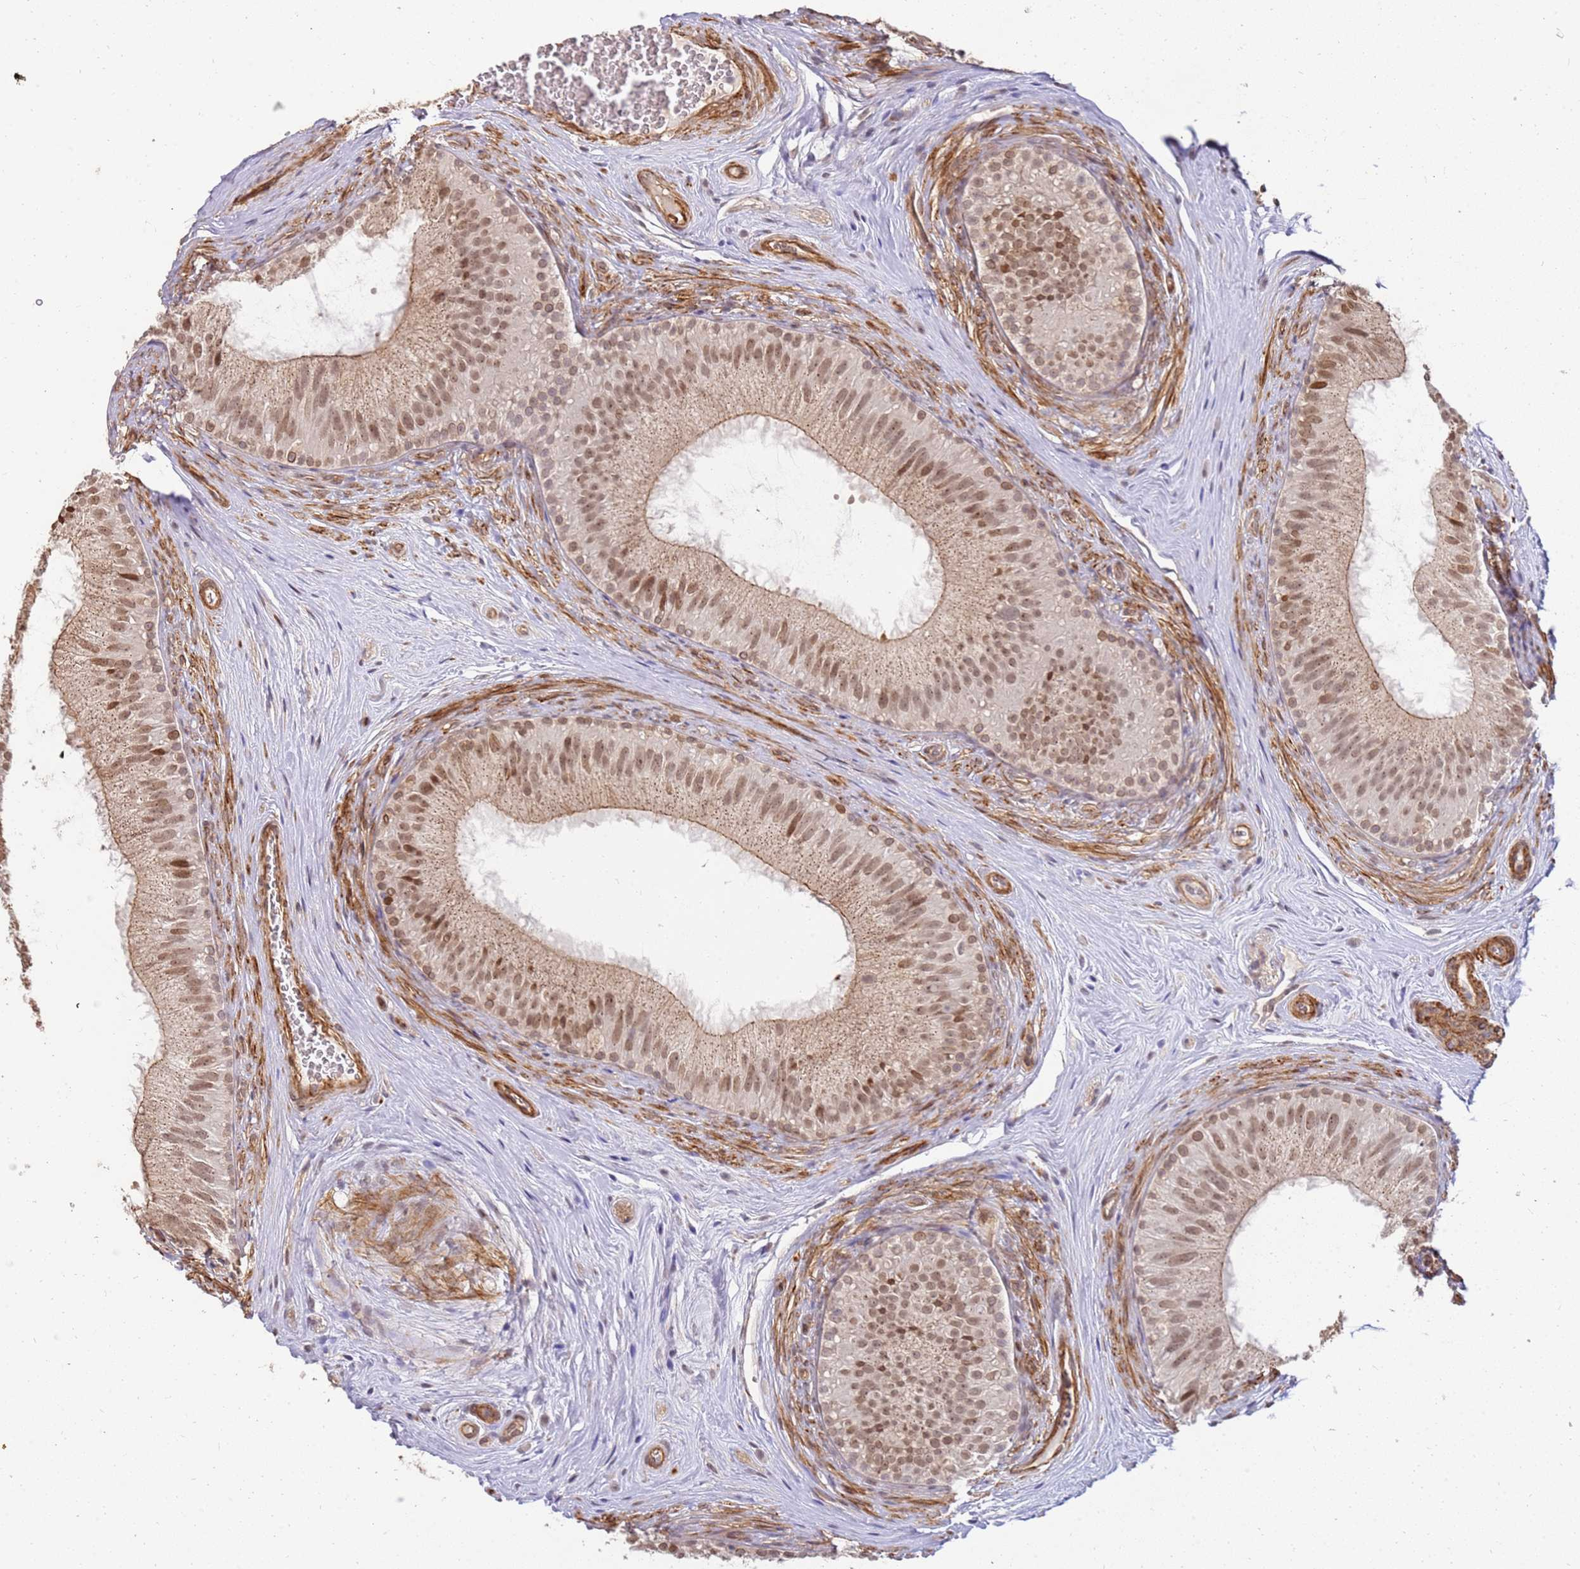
{"staining": {"intensity": "moderate", "quantity": ">75%", "location": "cytoplasmic/membranous,nuclear"}, "tissue": "epididymis", "cell_type": "Glandular cells", "image_type": "normal", "snomed": [{"axis": "morphology", "description": "Normal tissue, NOS"}, {"axis": "topography", "description": "Epididymis"}], "caption": "This photomicrograph shows IHC staining of benign epididymis, with medium moderate cytoplasmic/membranous,nuclear positivity in about >75% of glandular cells.", "gene": "ST18", "patient": {"sex": "male", "age": 34}}